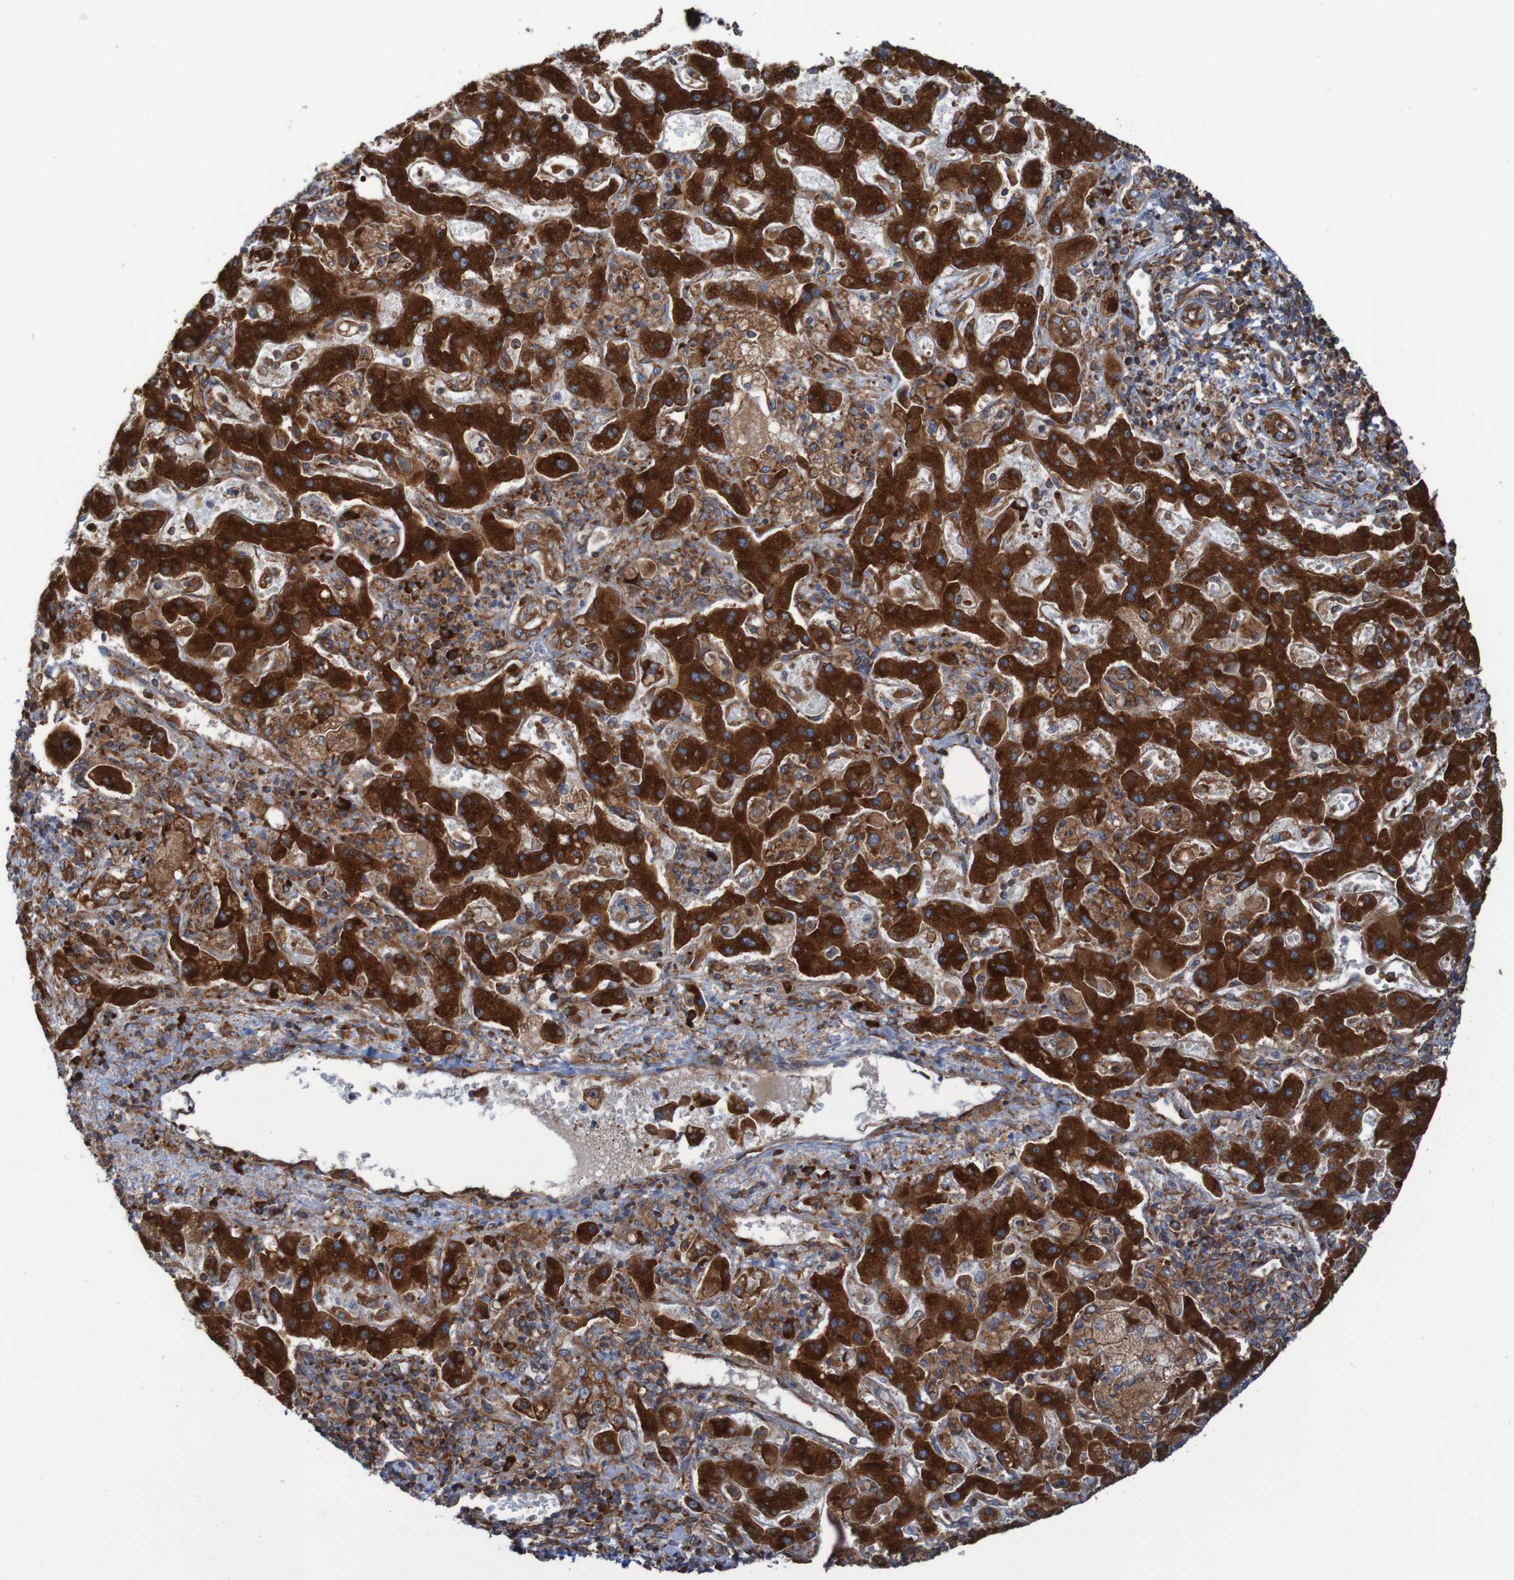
{"staining": {"intensity": "strong", "quantity": ">75%", "location": "cytoplasmic/membranous"}, "tissue": "liver cancer", "cell_type": "Tumor cells", "image_type": "cancer", "snomed": [{"axis": "morphology", "description": "Cholangiocarcinoma"}, {"axis": "topography", "description": "Liver"}], "caption": "Immunohistochemical staining of human liver cholangiocarcinoma displays high levels of strong cytoplasmic/membranous protein staining in approximately >75% of tumor cells. Using DAB (brown) and hematoxylin (blue) stains, captured at high magnification using brightfield microscopy.", "gene": "RPL10", "patient": {"sex": "male", "age": 50}}